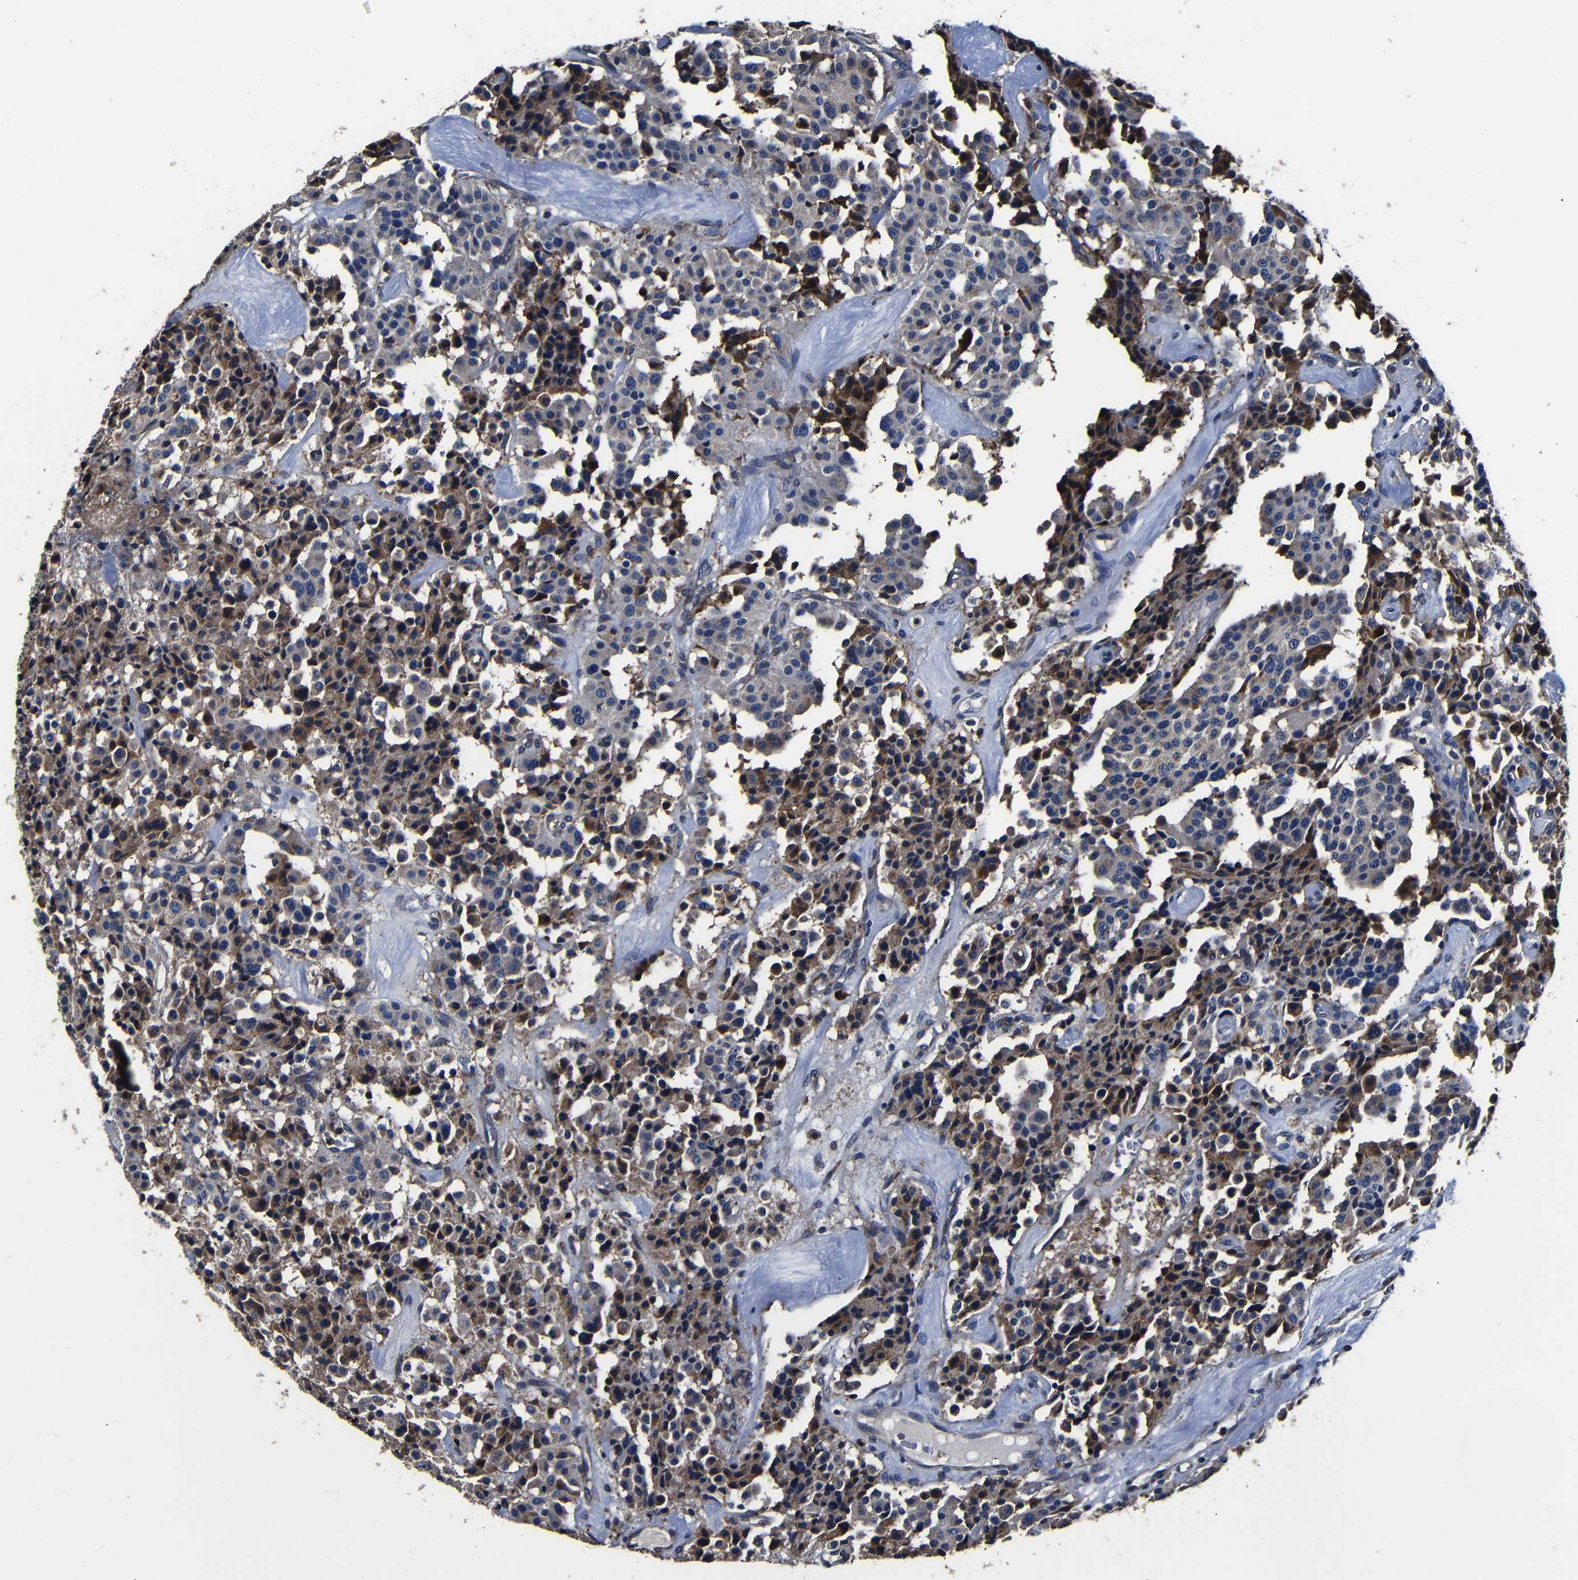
{"staining": {"intensity": "moderate", "quantity": "25%-75%", "location": "cytoplasmic/membranous"}, "tissue": "carcinoid", "cell_type": "Tumor cells", "image_type": "cancer", "snomed": [{"axis": "morphology", "description": "Carcinoid, malignant, NOS"}, {"axis": "topography", "description": "Lung"}], "caption": "High-magnification brightfield microscopy of malignant carcinoid stained with DAB (brown) and counterstained with hematoxylin (blue). tumor cells exhibit moderate cytoplasmic/membranous positivity is seen in about25%-75% of cells.", "gene": "SCN9A", "patient": {"sex": "male", "age": 30}}